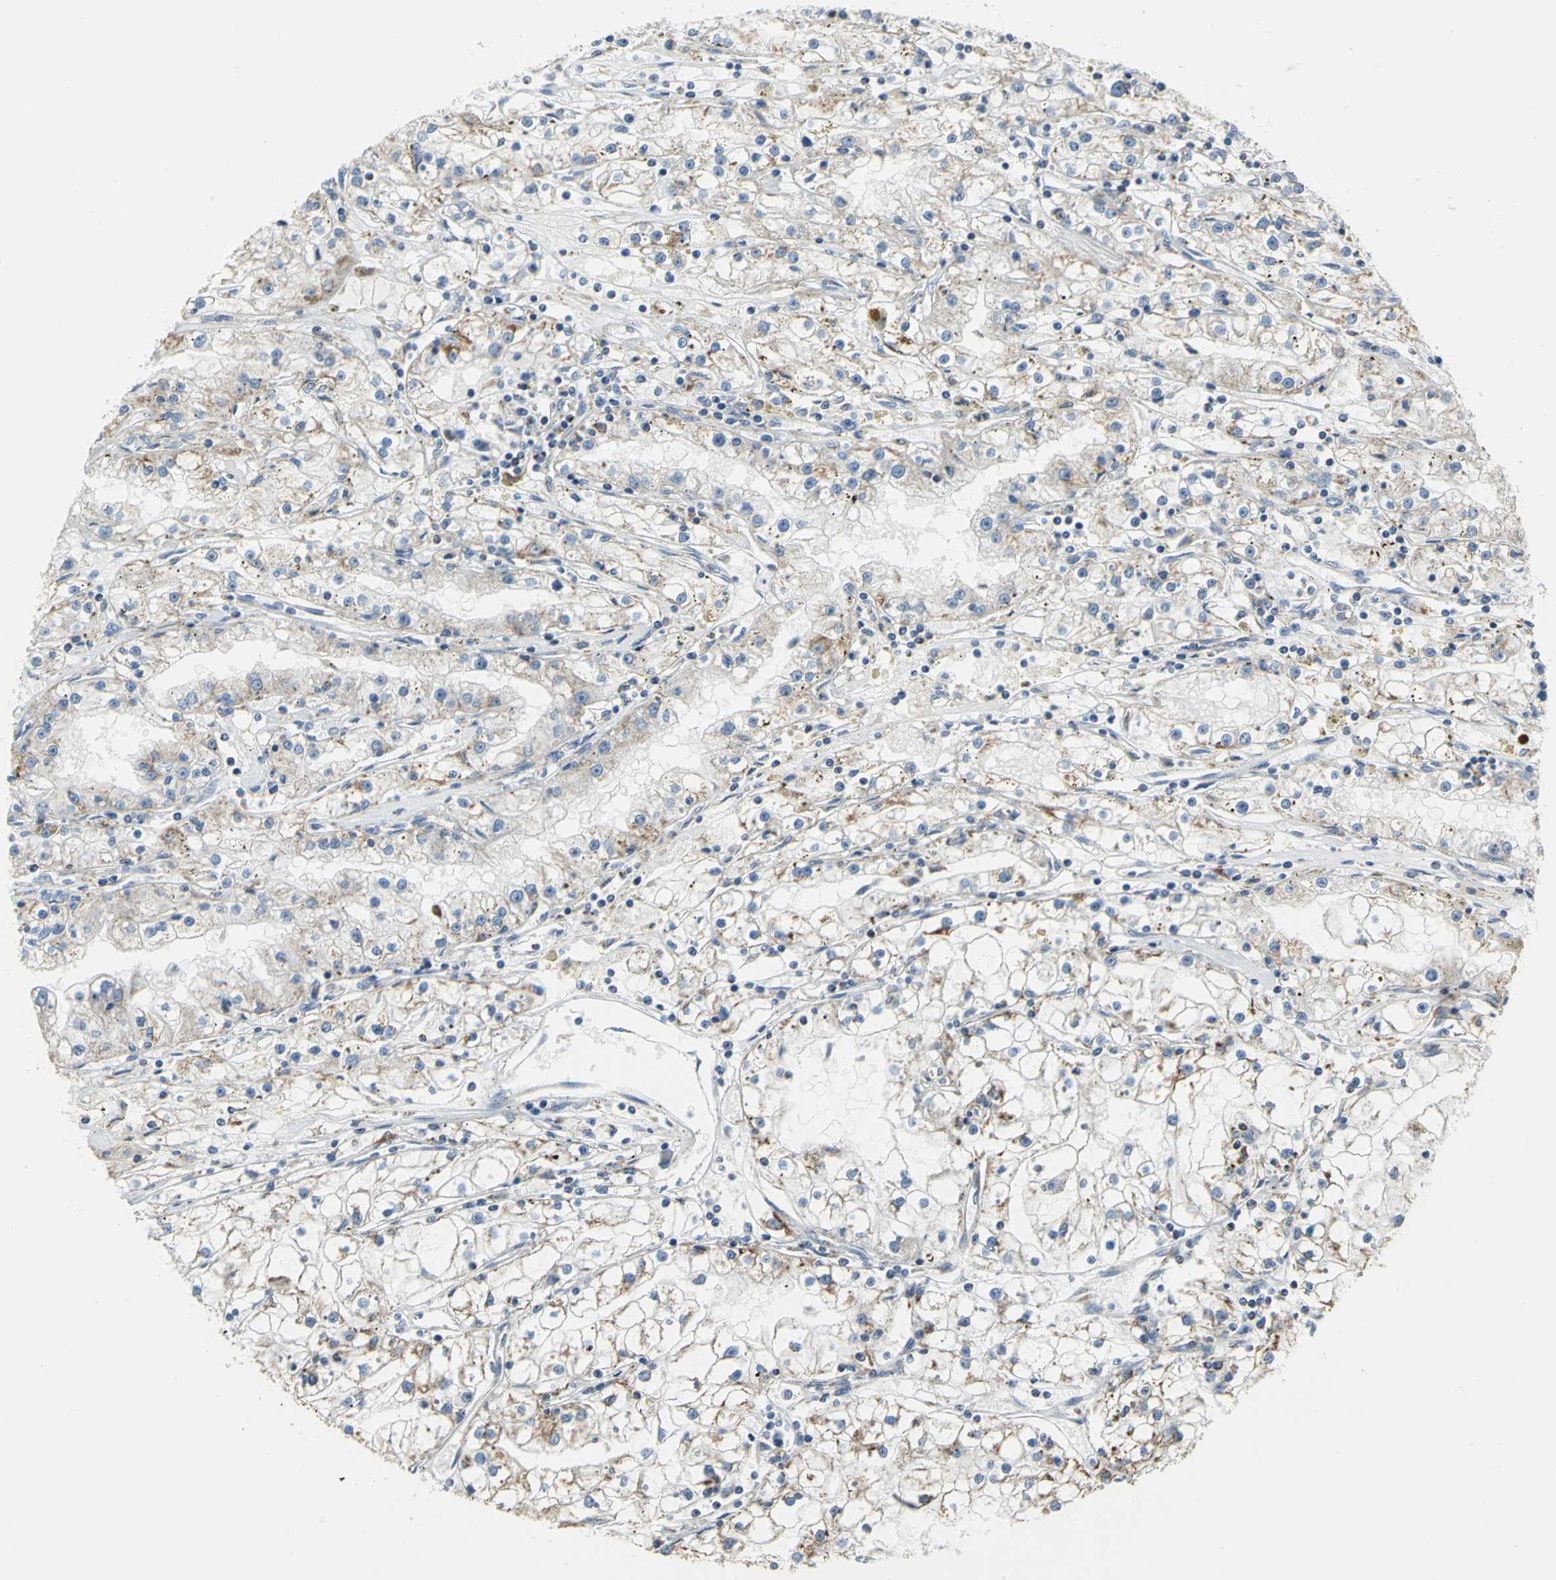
{"staining": {"intensity": "weak", "quantity": "<25%", "location": "cytoplasmic/membranous"}, "tissue": "renal cancer", "cell_type": "Tumor cells", "image_type": "cancer", "snomed": [{"axis": "morphology", "description": "Adenocarcinoma, NOS"}, {"axis": "topography", "description": "Kidney"}], "caption": "IHC micrograph of renal cancer (adenocarcinoma) stained for a protein (brown), which exhibits no expression in tumor cells.", "gene": "NTRK1", "patient": {"sex": "male", "age": 56}}